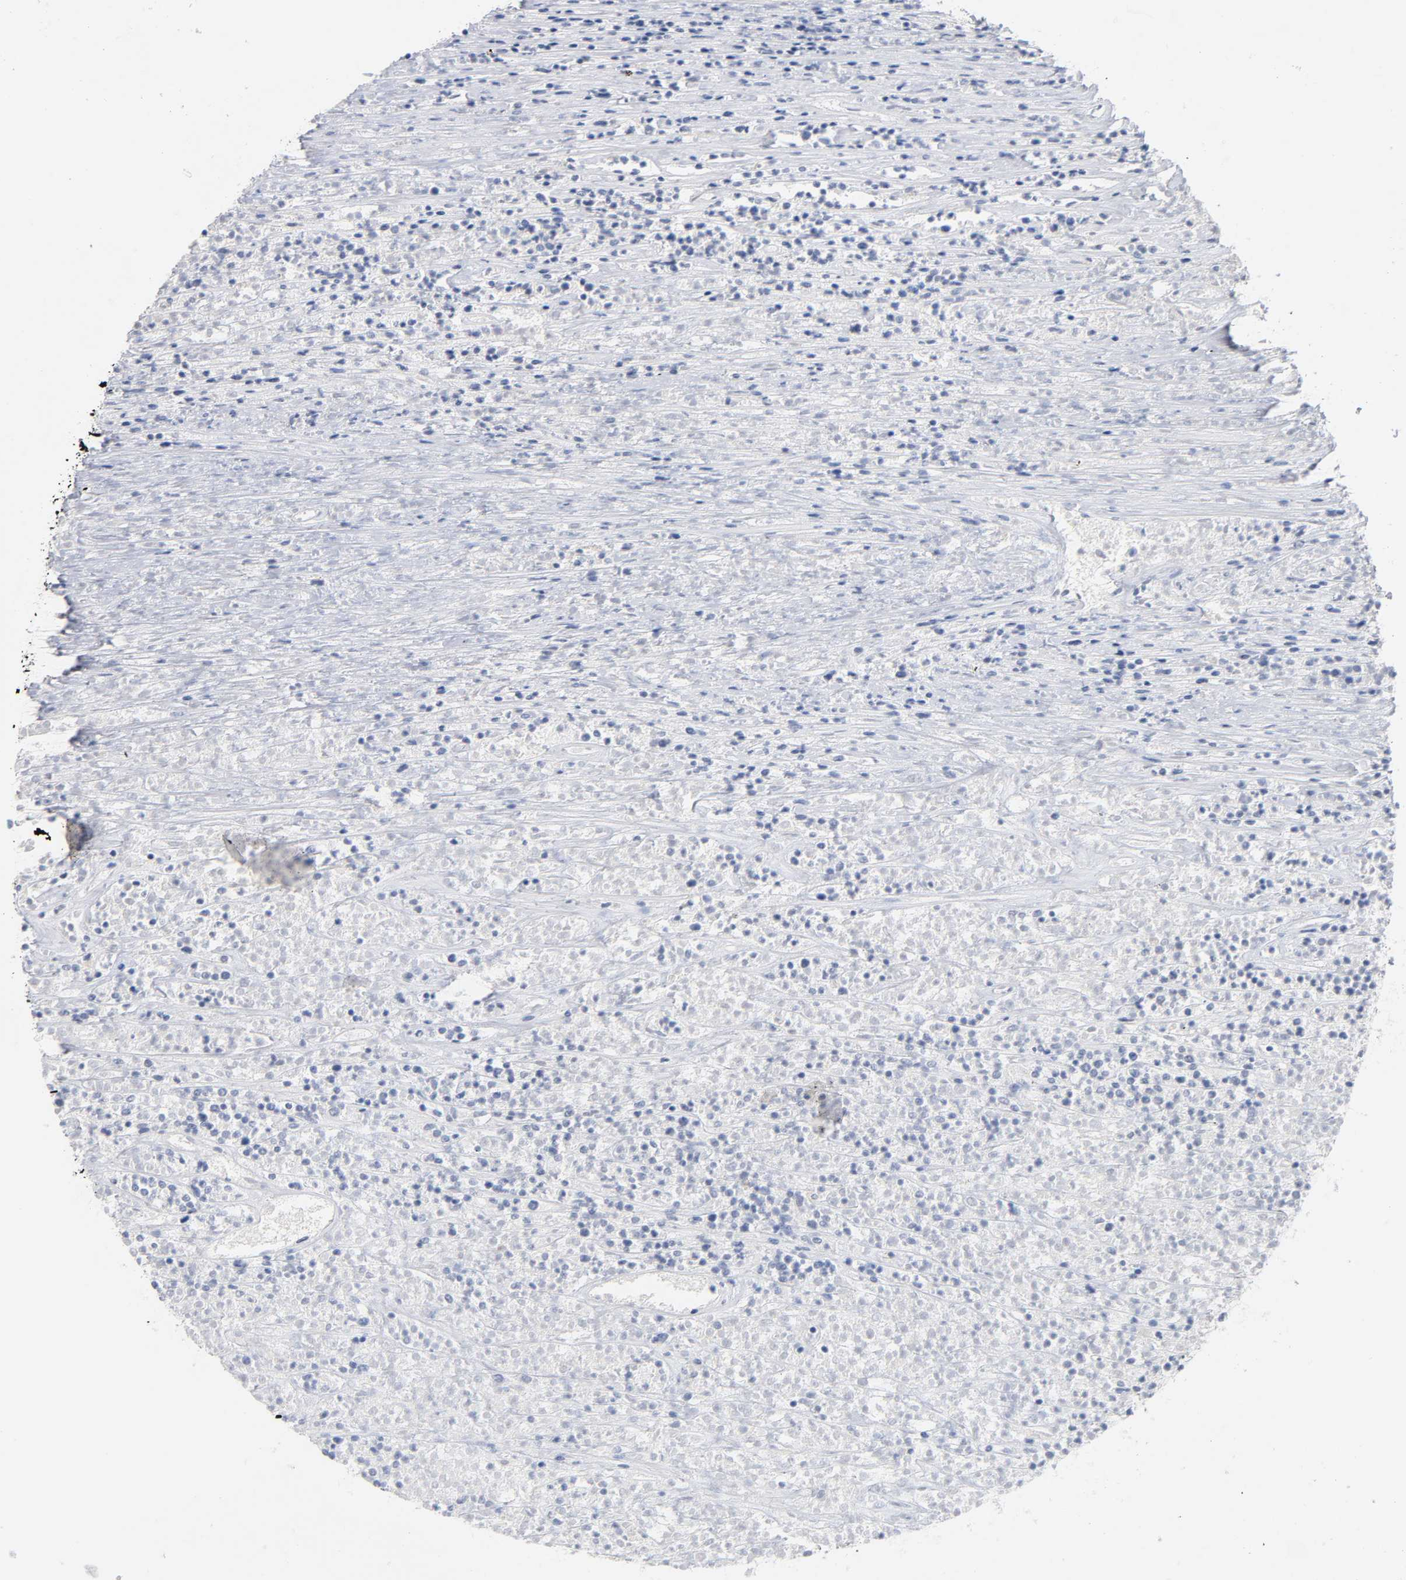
{"staining": {"intensity": "negative", "quantity": "none", "location": "none"}, "tissue": "lymphoma", "cell_type": "Tumor cells", "image_type": "cancer", "snomed": [{"axis": "morphology", "description": "Malignant lymphoma, non-Hodgkin's type, High grade"}, {"axis": "topography", "description": "Lymph node"}], "caption": "Tumor cells show no significant positivity in lymphoma.", "gene": "CRABP2", "patient": {"sex": "female", "age": 73}}